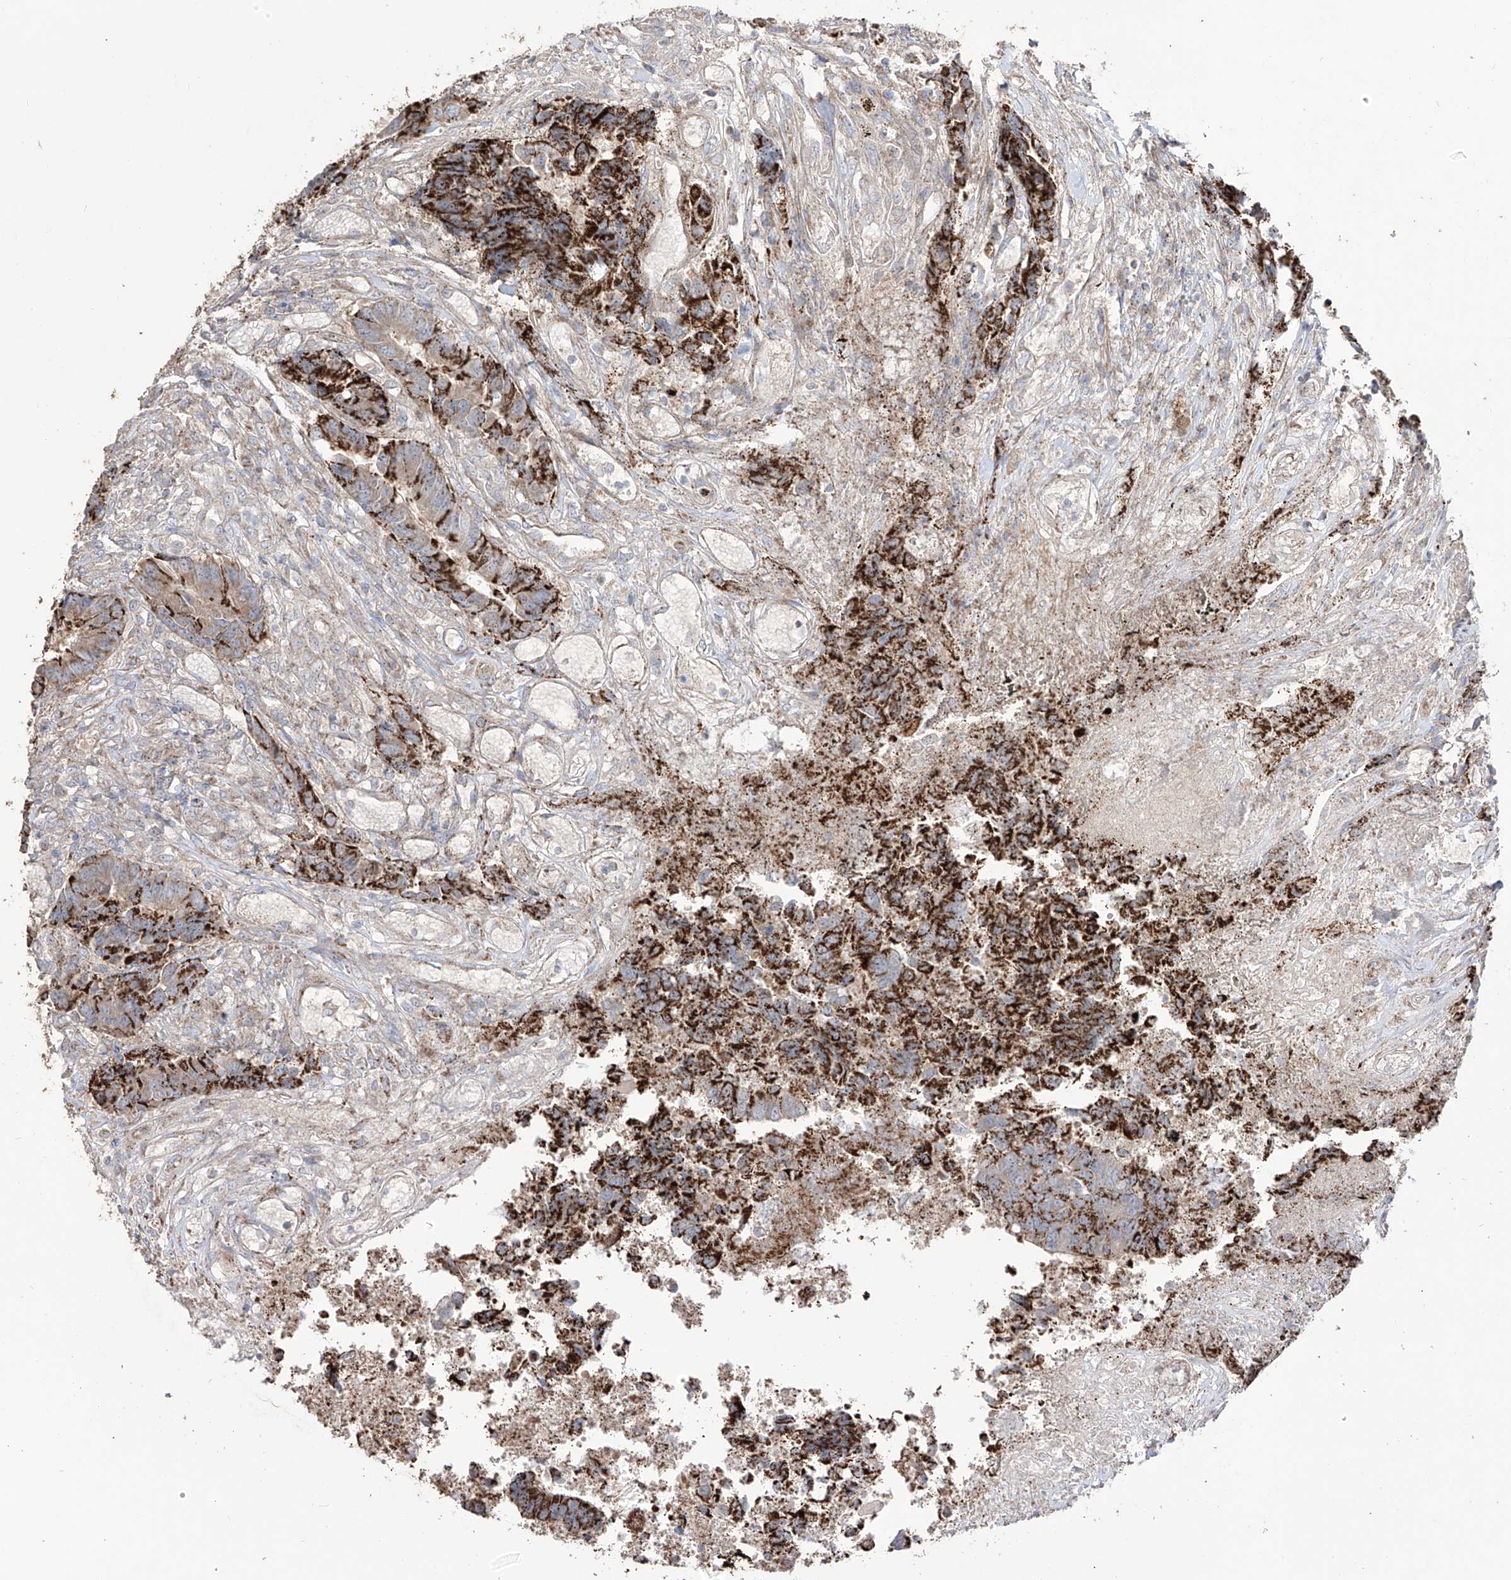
{"staining": {"intensity": "moderate", "quantity": ">75%", "location": "cytoplasmic/membranous"}, "tissue": "colorectal cancer", "cell_type": "Tumor cells", "image_type": "cancer", "snomed": [{"axis": "morphology", "description": "Adenocarcinoma, NOS"}, {"axis": "topography", "description": "Rectum"}], "caption": "Tumor cells demonstrate medium levels of moderate cytoplasmic/membranous positivity in approximately >75% of cells in colorectal cancer. The protein is stained brown, and the nuclei are stained in blue (DAB IHC with brightfield microscopy, high magnification).", "gene": "YKT6", "patient": {"sex": "male", "age": 84}}